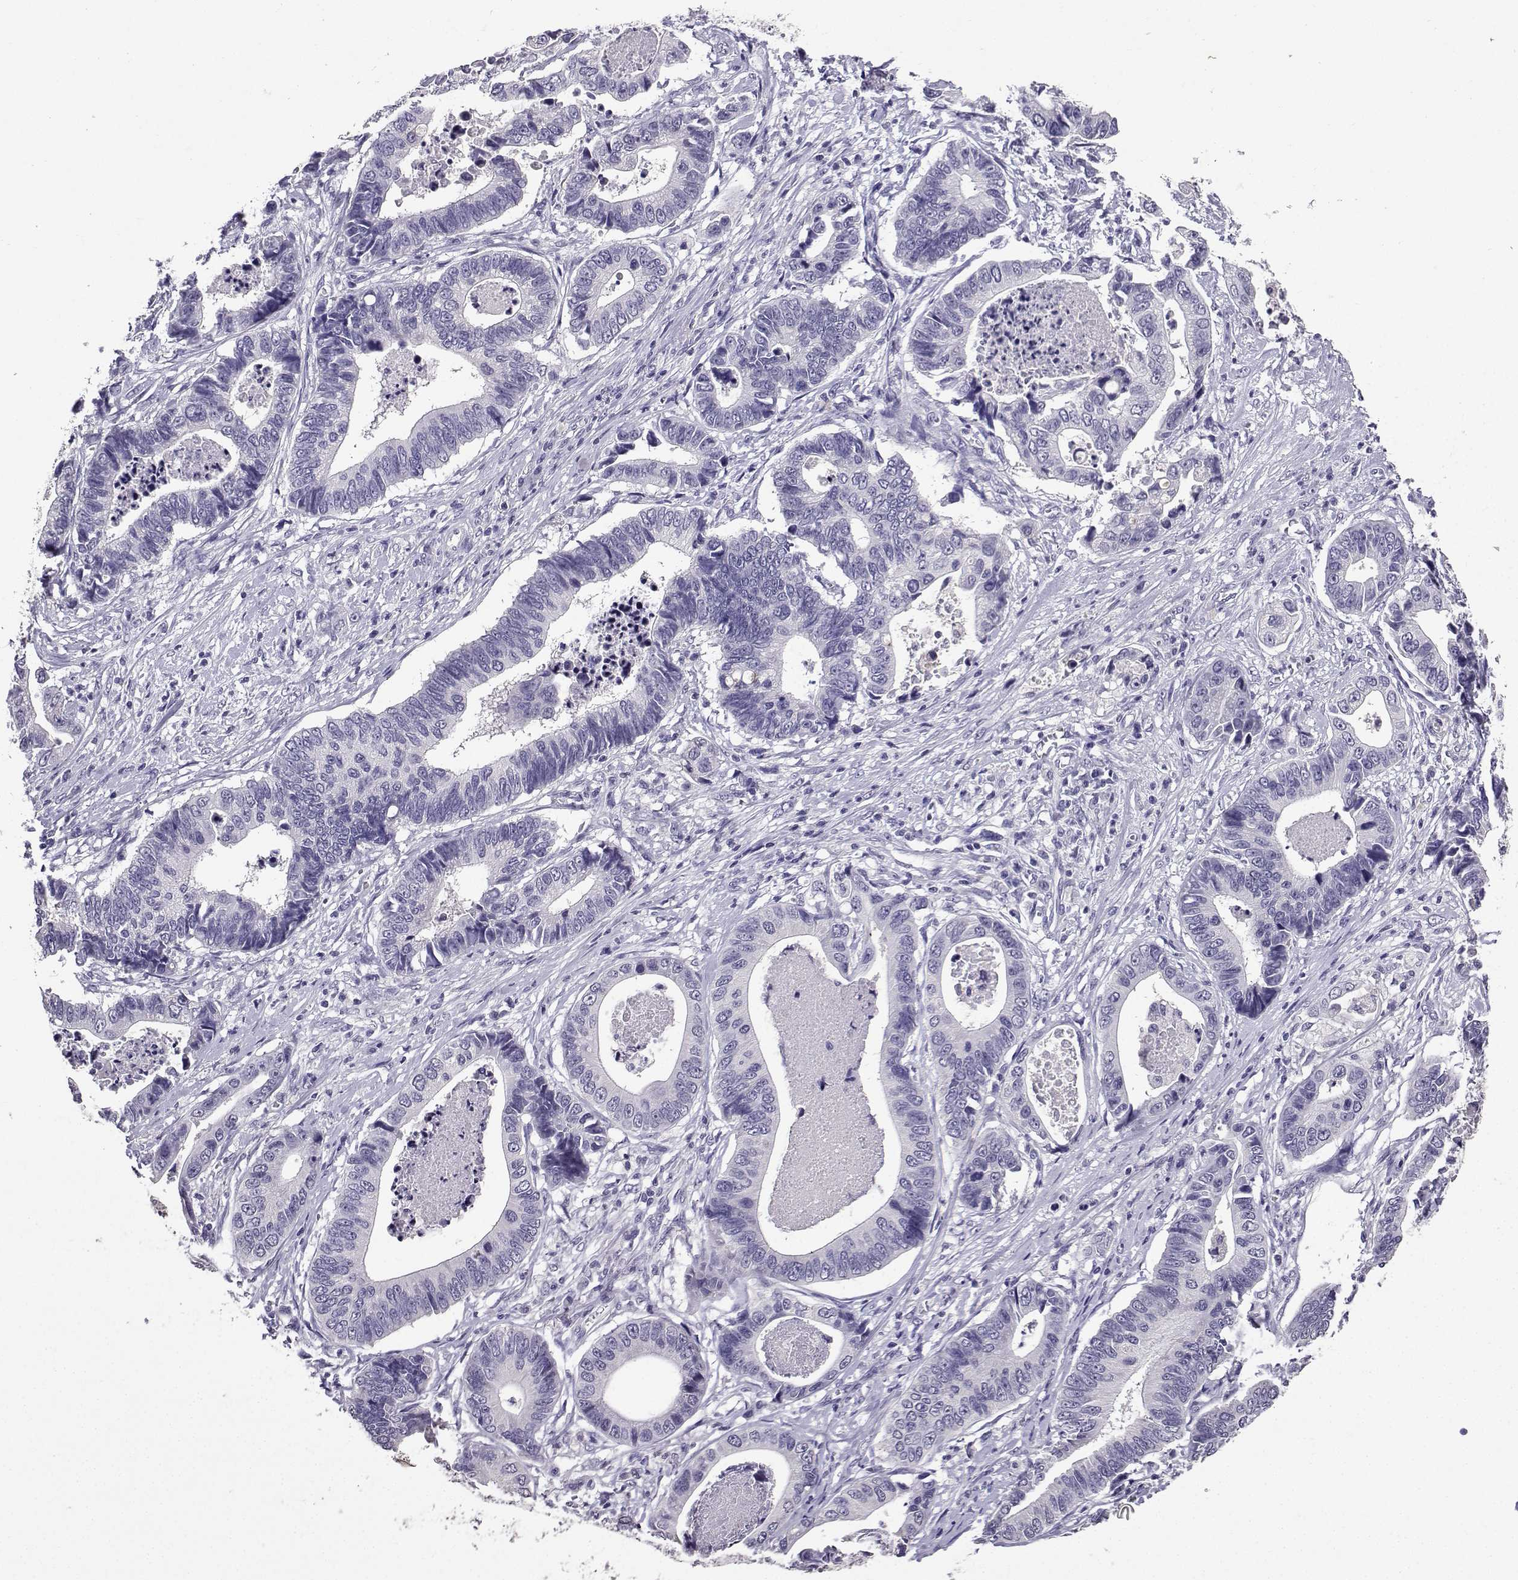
{"staining": {"intensity": "negative", "quantity": "none", "location": "none"}, "tissue": "stomach cancer", "cell_type": "Tumor cells", "image_type": "cancer", "snomed": [{"axis": "morphology", "description": "Adenocarcinoma, NOS"}, {"axis": "topography", "description": "Stomach"}], "caption": "Tumor cells show no significant staining in stomach cancer (adenocarcinoma).", "gene": "SPAG11B", "patient": {"sex": "male", "age": 84}}